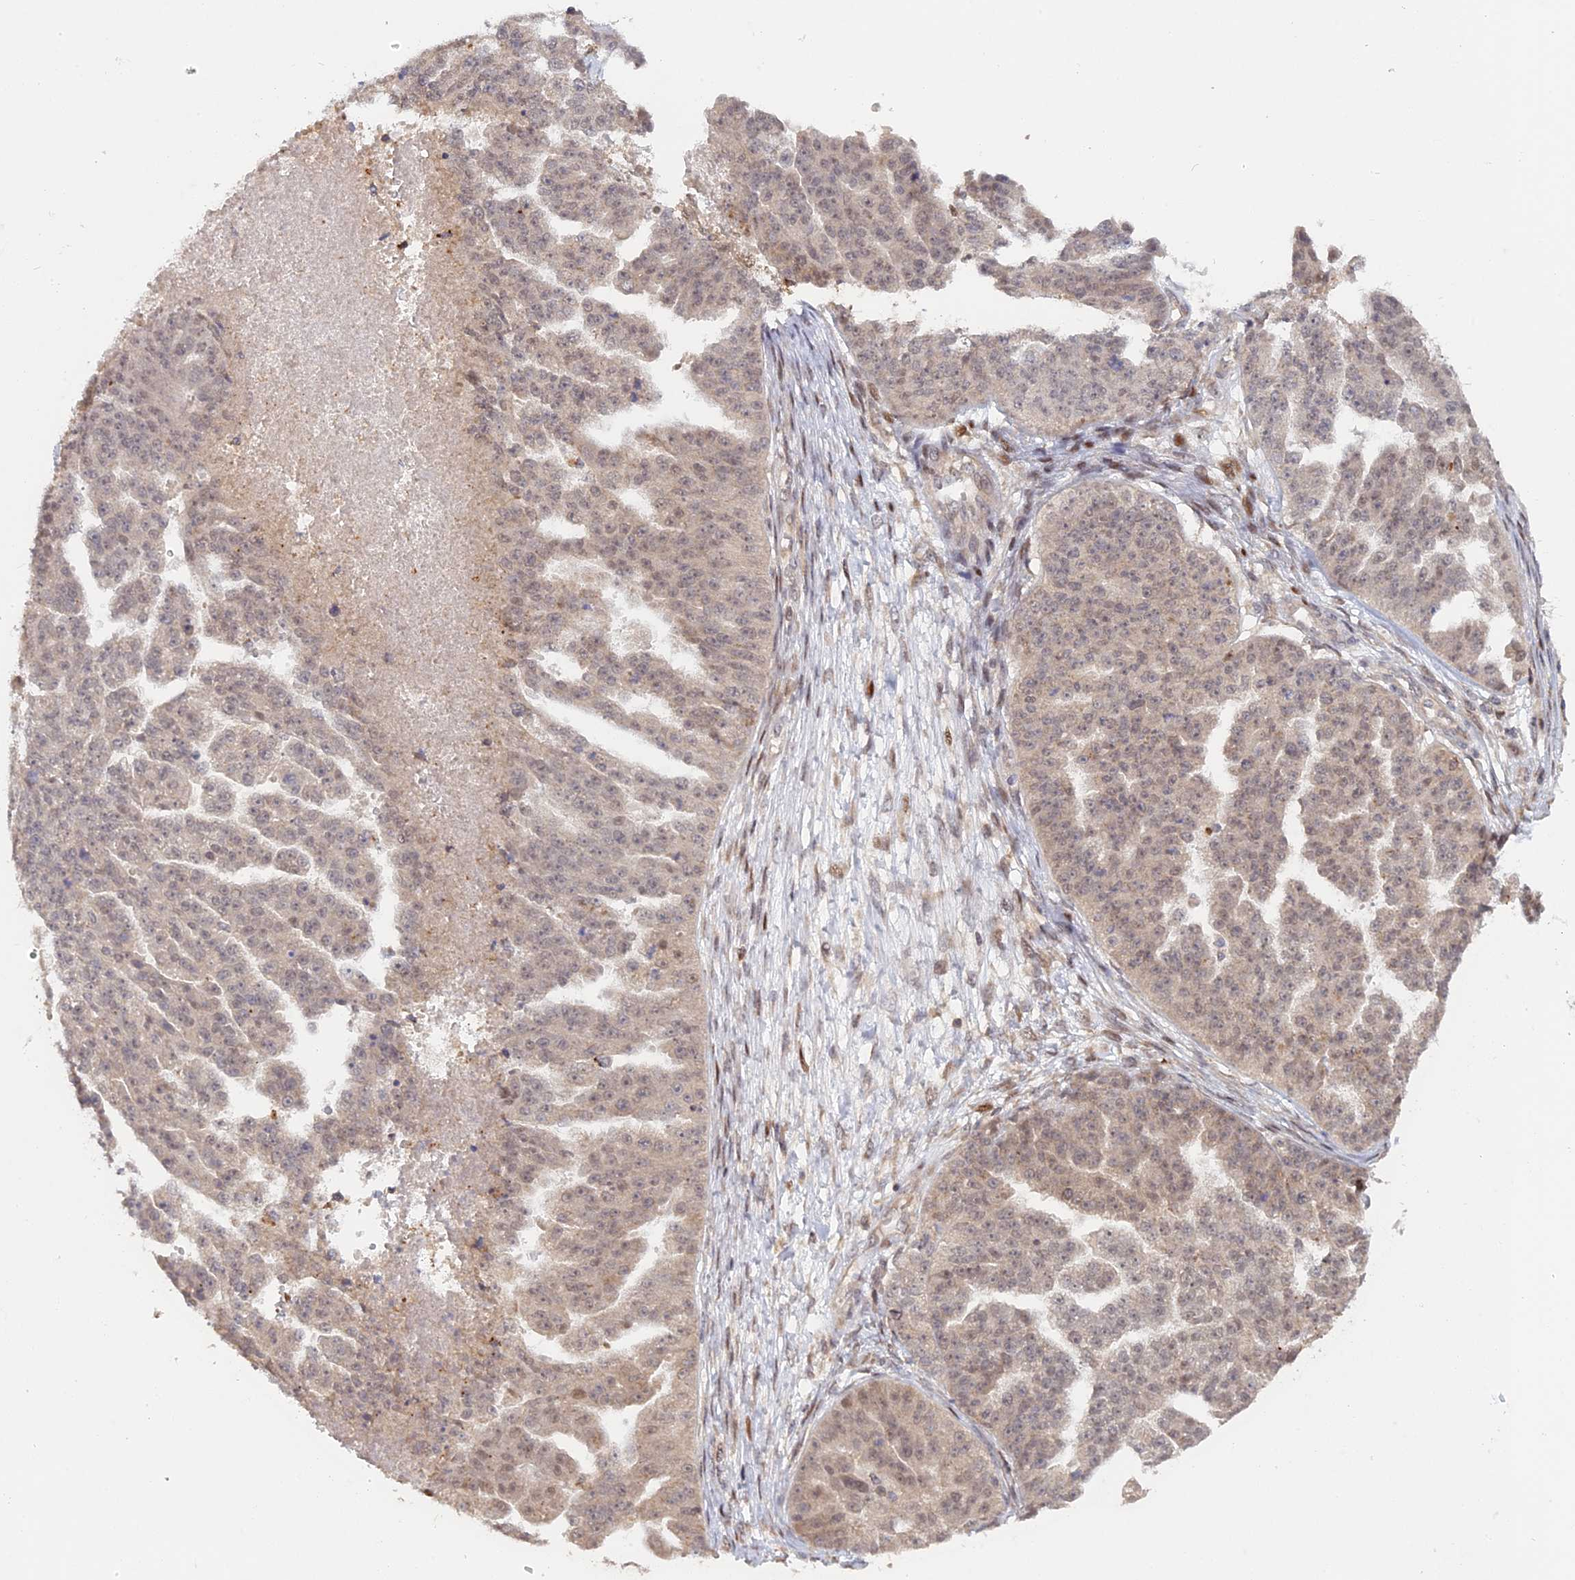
{"staining": {"intensity": "weak", "quantity": "25%-75%", "location": "cytoplasmic/membranous,nuclear"}, "tissue": "ovarian cancer", "cell_type": "Tumor cells", "image_type": "cancer", "snomed": [{"axis": "morphology", "description": "Cystadenocarcinoma, serous, NOS"}, {"axis": "topography", "description": "Ovary"}], "caption": "Human ovarian cancer stained for a protein (brown) displays weak cytoplasmic/membranous and nuclear positive expression in about 25%-75% of tumor cells.", "gene": "GSKIP", "patient": {"sex": "female", "age": 58}}